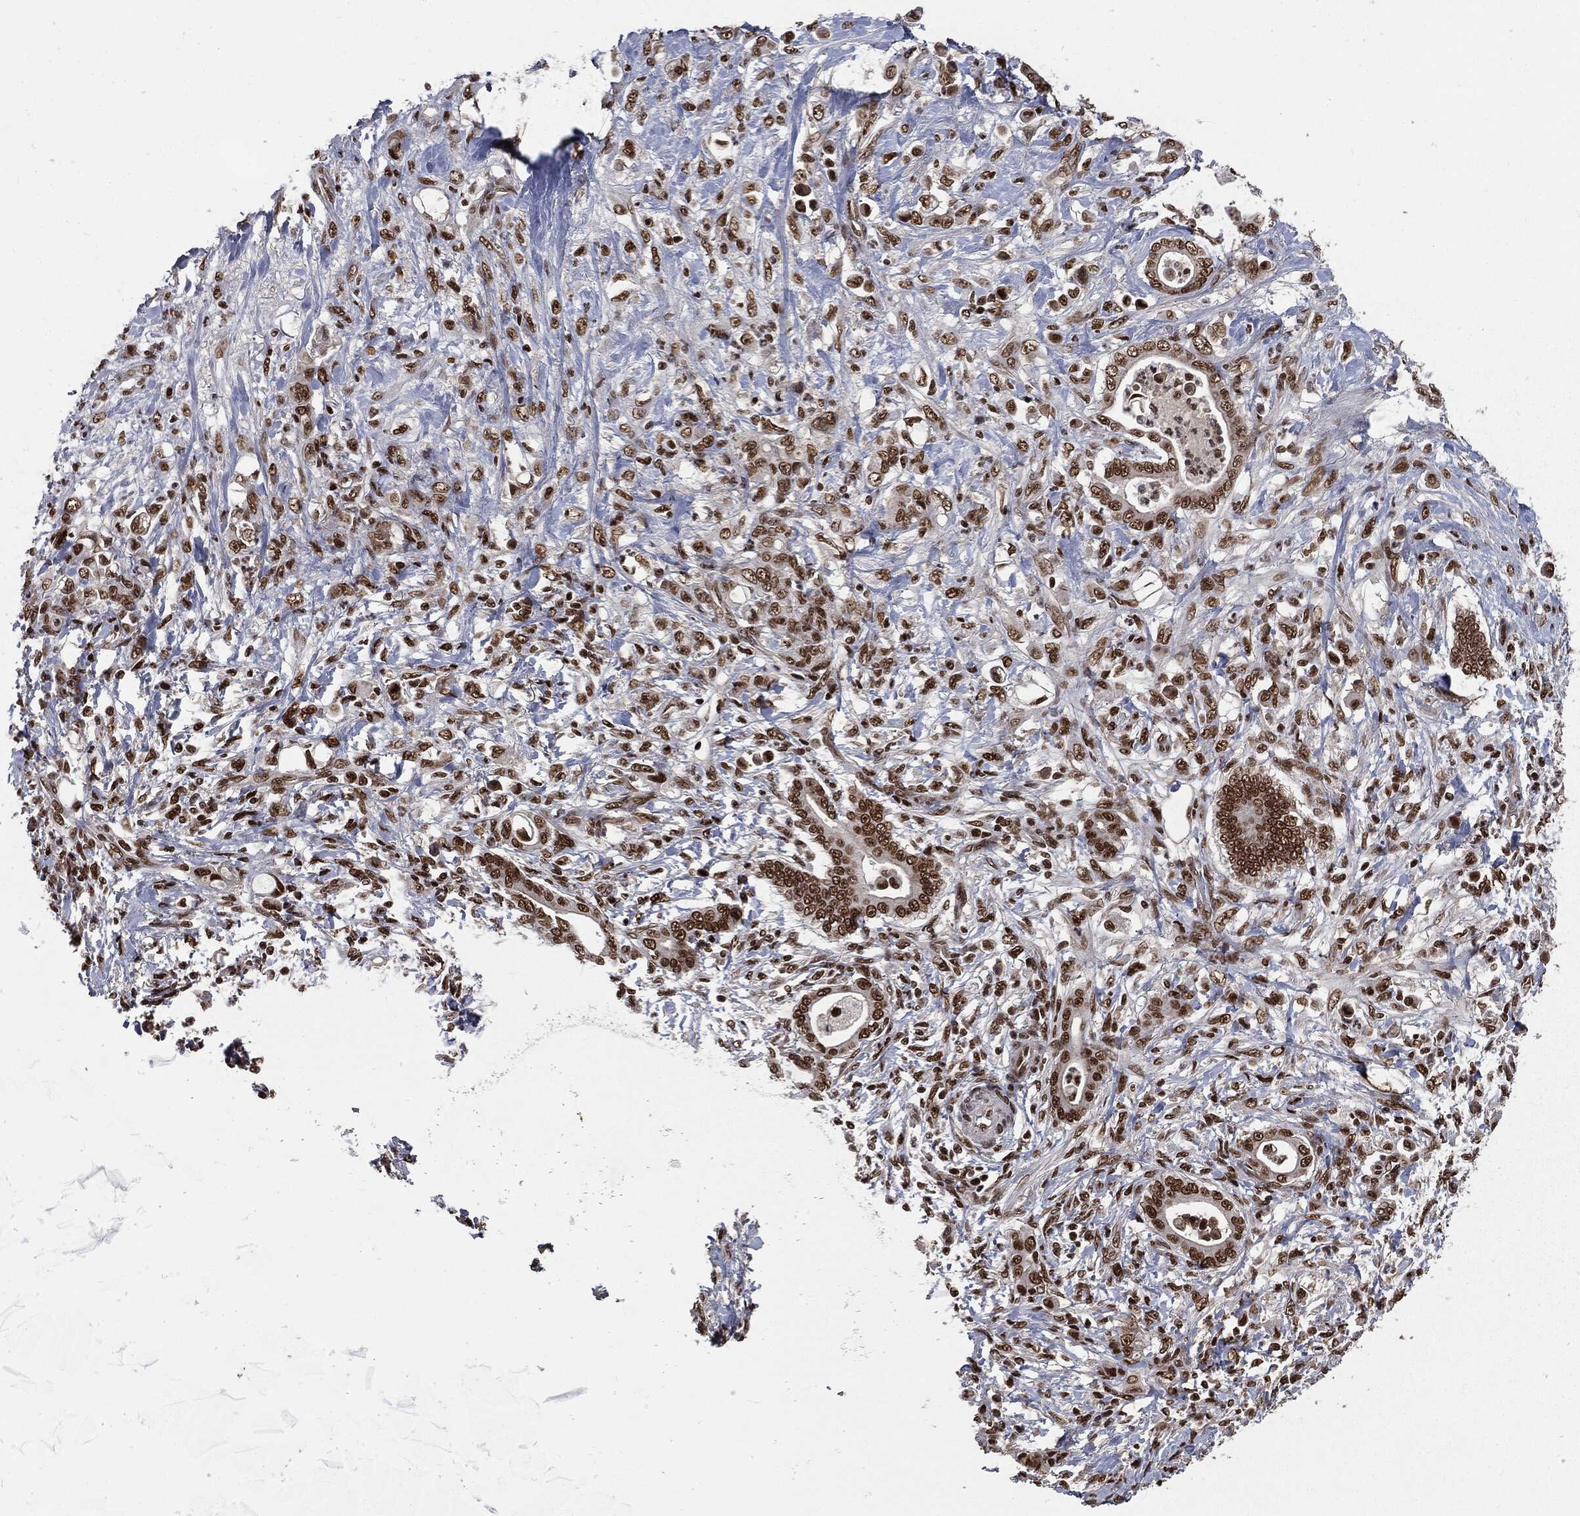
{"staining": {"intensity": "strong", "quantity": ">75%", "location": "nuclear"}, "tissue": "stomach cancer", "cell_type": "Tumor cells", "image_type": "cancer", "snomed": [{"axis": "morphology", "description": "Adenocarcinoma, NOS"}, {"axis": "topography", "description": "Stomach"}], "caption": "Strong nuclear protein staining is present in approximately >75% of tumor cells in stomach adenocarcinoma. Nuclei are stained in blue.", "gene": "DPH2", "patient": {"sex": "female", "age": 79}}